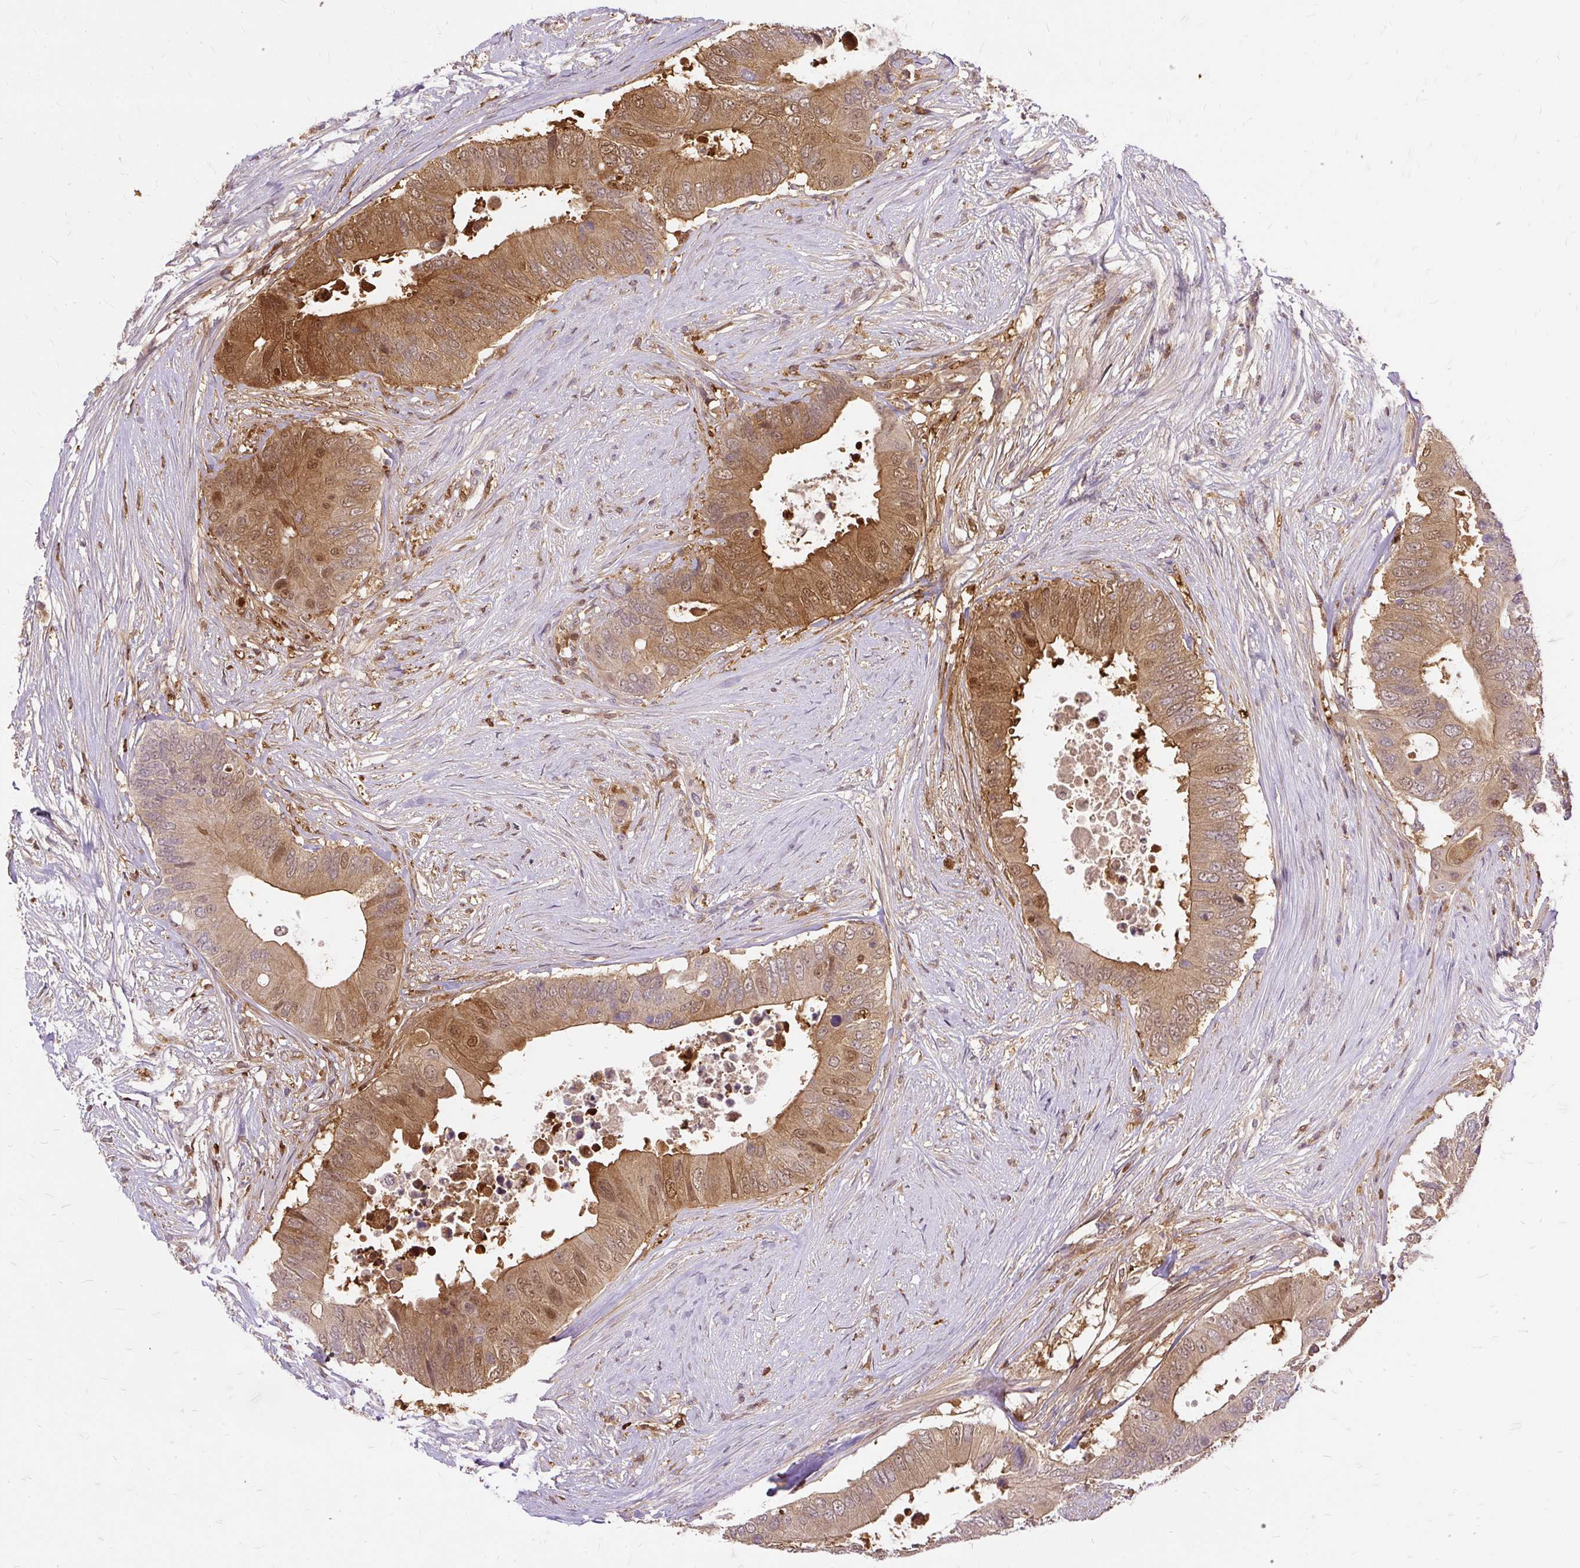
{"staining": {"intensity": "moderate", "quantity": ">75%", "location": "cytoplasmic/membranous,nuclear"}, "tissue": "colorectal cancer", "cell_type": "Tumor cells", "image_type": "cancer", "snomed": [{"axis": "morphology", "description": "Adenocarcinoma, NOS"}, {"axis": "topography", "description": "Colon"}], "caption": "About >75% of tumor cells in colorectal cancer exhibit moderate cytoplasmic/membranous and nuclear protein expression as visualized by brown immunohistochemical staining.", "gene": "AP5S1", "patient": {"sex": "male", "age": 71}}